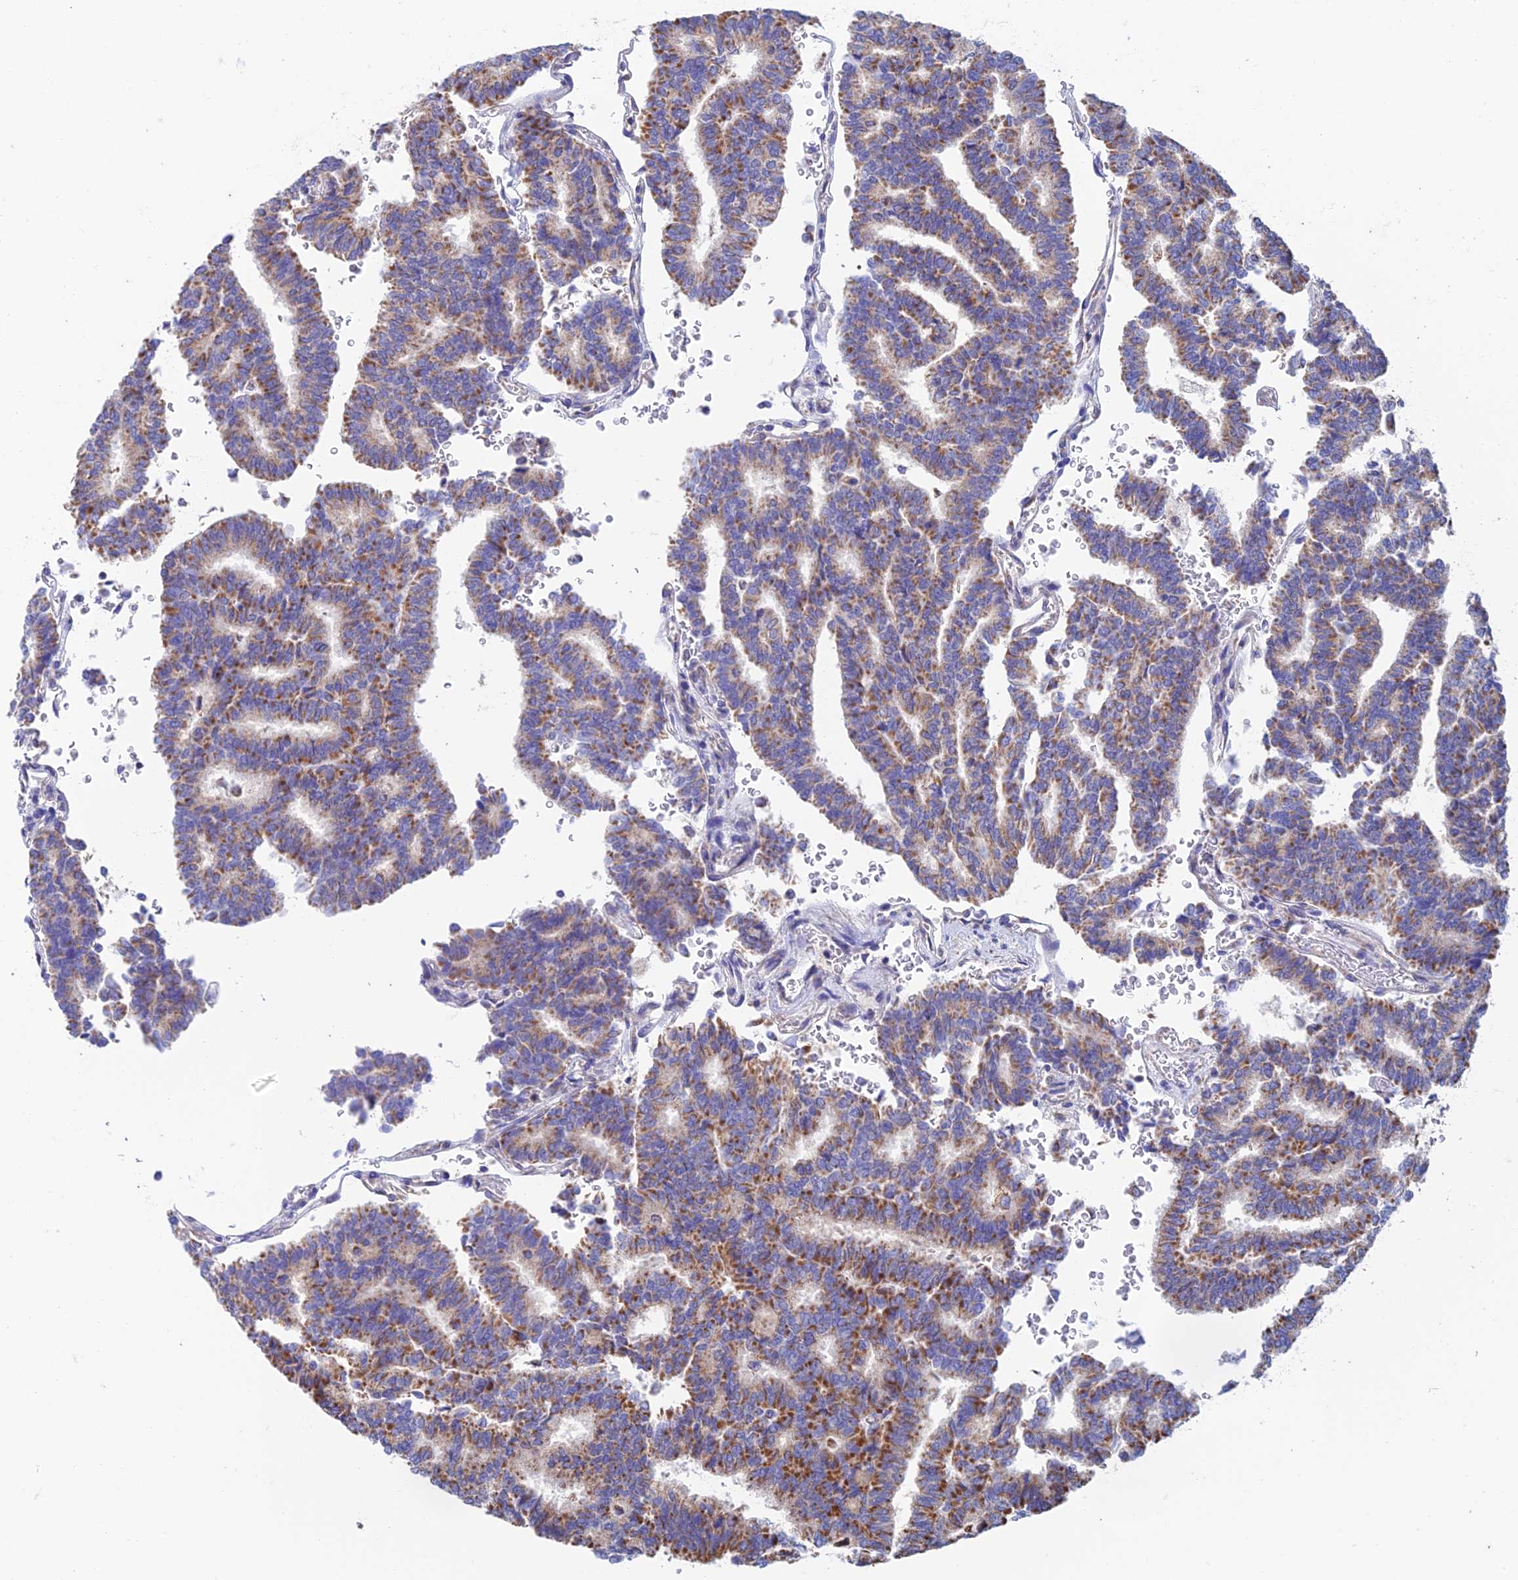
{"staining": {"intensity": "strong", "quantity": ">75%", "location": "cytoplasmic/membranous"}, "tissue": "thyroid cancer", "cell_type": "Tumor cells", "image_type": "cancer", "snomed": [{"axis": "morphology", "description": "Papillary adenocarcinoma, NOS"}, {"axis": "topography", "description": "Thyroid gland"}], "caption": "Protein analysis of thyroid papillary adenocarcinoma tissue reveals strong cytoplasmic/membranous positivity in about >75% of tumor cells.", "gene": "ZNF181", "patient": {"sex": "female", "age": 35}}